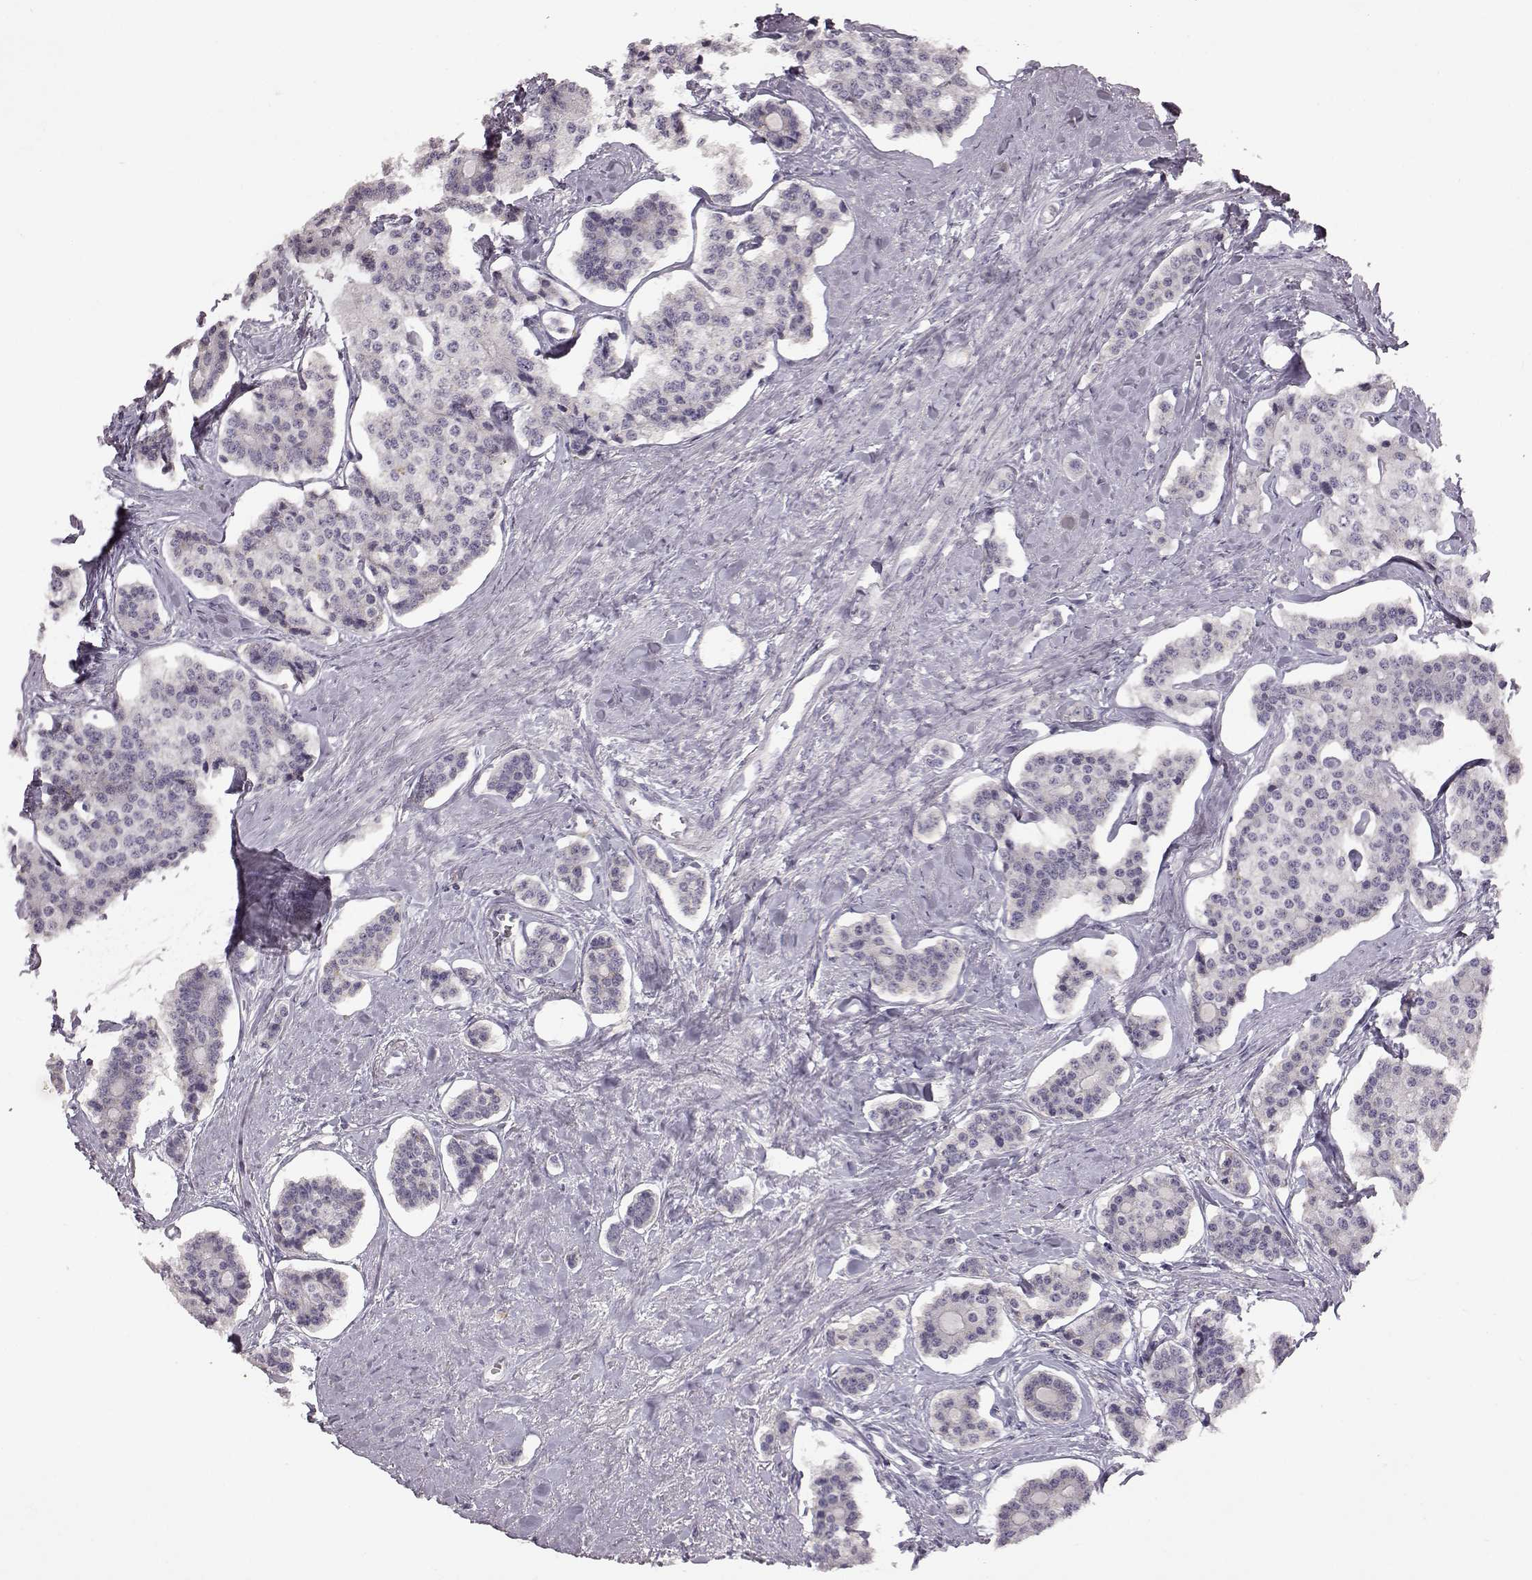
{"staining": {"intensity": "negative", "quantity": "none", "location": "none"}, "tissue": "carcinoid", "cell_type": "Tumor cells", "image_type": "cancer", "snomed": [{"axis": "morphology", "description": "Carcinoid, malignant, NOS"}, {"axis": "topography", "description": "Small intestine"}], "caption": "Photomicrograph shows no protein expression in tumor cells of carcinoid tissue.", "gene": "SPAG17", "patient": {"sex": "female", "age": 65}}